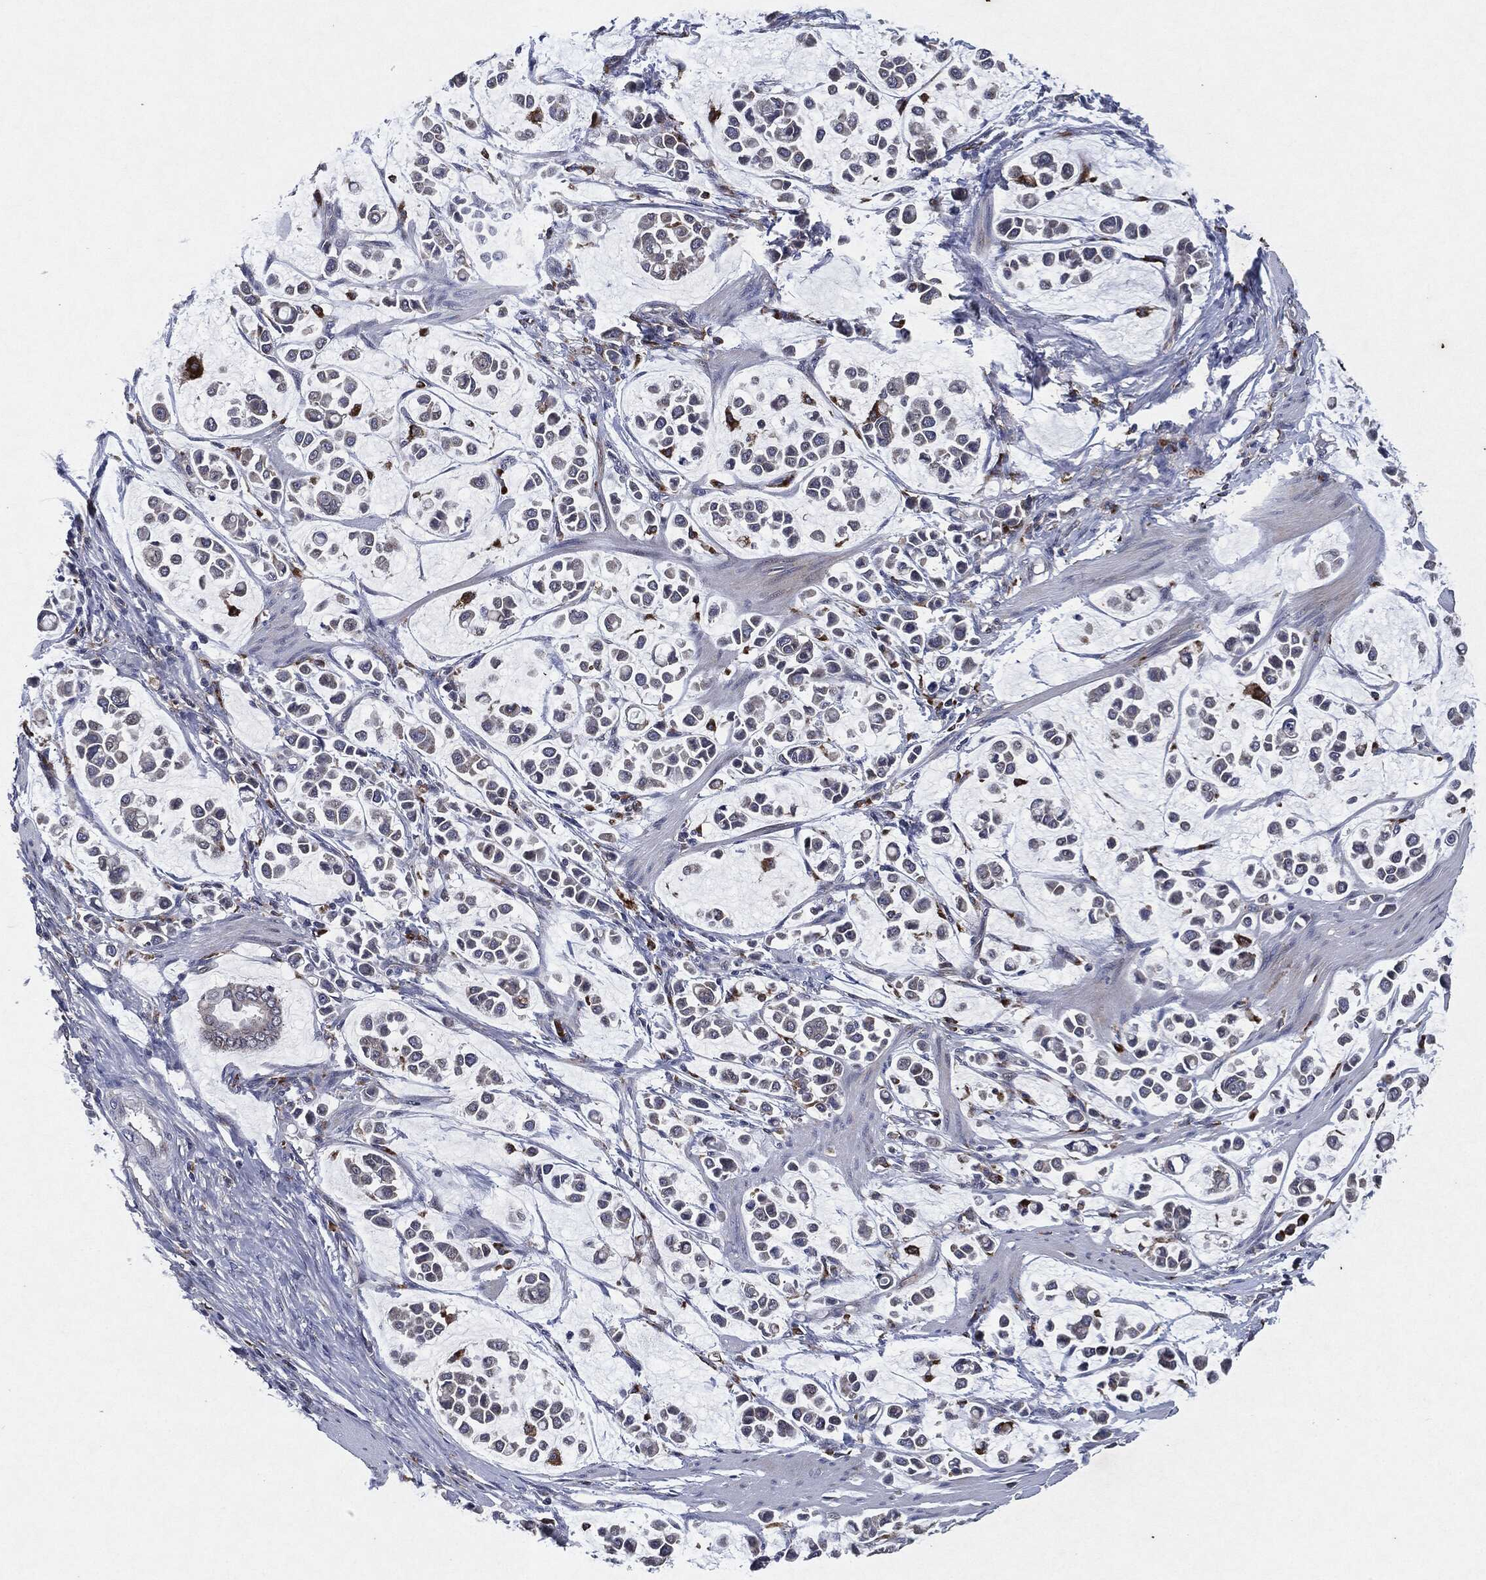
{"staining": {"intensity": "negative", "quantity": "none", "location": "none"}, "tissue": "stomach cancer", "cell_type": "Tumor cells", "image_type": "cancer", "snomed": [{"axis": "morphology", "description": "Adenocarcinoma, NOS"}, {"axis": "topography", "description": "Stomach"}], "caption": "Tumor cells show no significant staining in stomach cancer (adenocarcinoma).", "gene": "SLC31A2", "patient": {"sex": "male", "age": 82}}